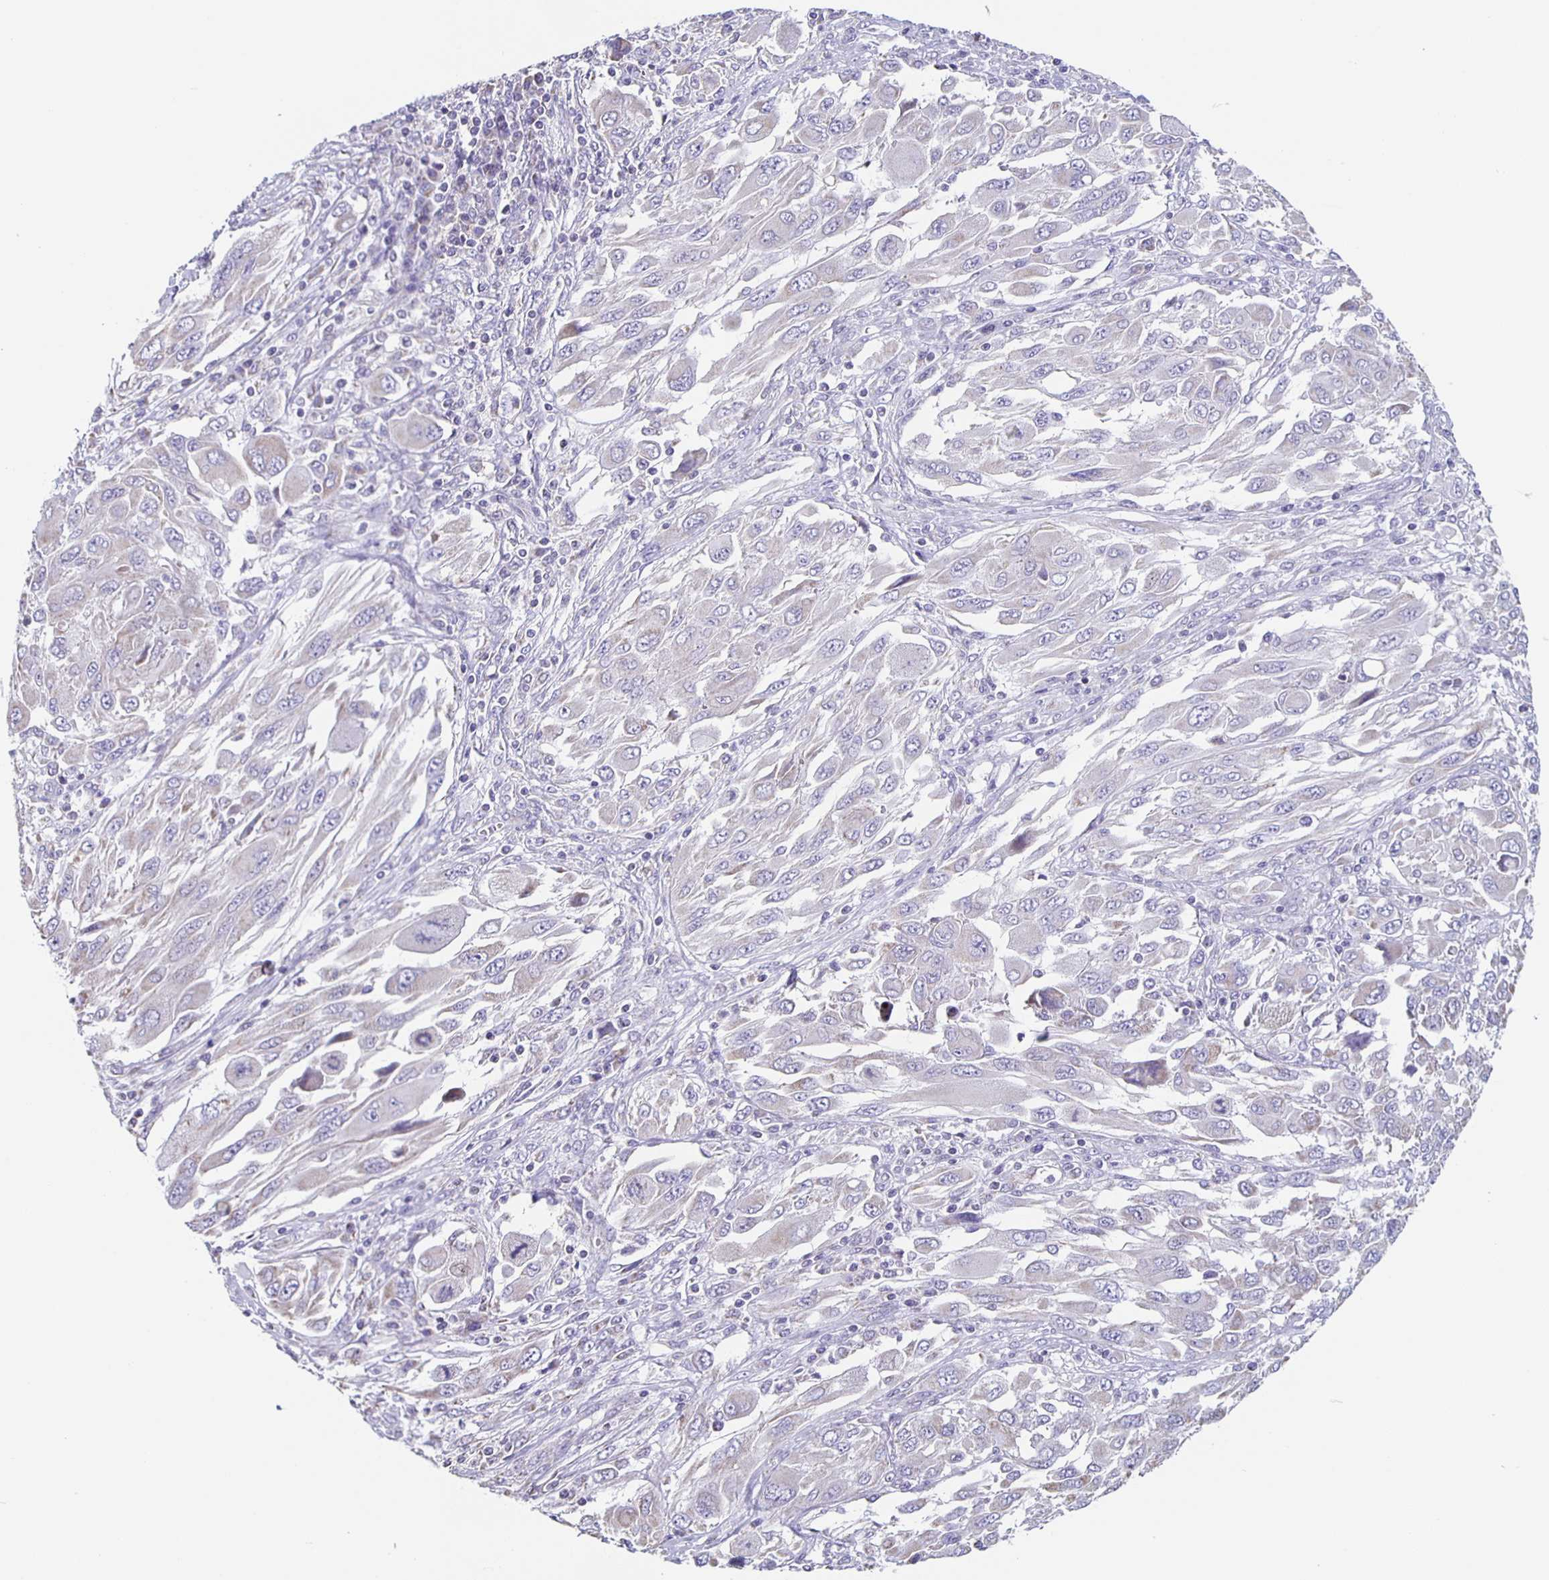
{"staining": {"intensity": "negative", "quantity": "none", "location": "none"}, "tissue": "melanoma", "cell_type": "Tumor cells", "image_type": "cancer", "snomed": [{"axis": "morphology", "description": "Malignant melanoma, NOS"}, {"axis": "topography", "description": "Skin"}], "caption": "The image displays no staining of tumor cells in malignant melanoma. The staining is performed using DAB brown chromogen with nuclei counter-stained in using hematoxylin.", "gene": "TPPP", "patient": {"sex": "female", "age": 91}}